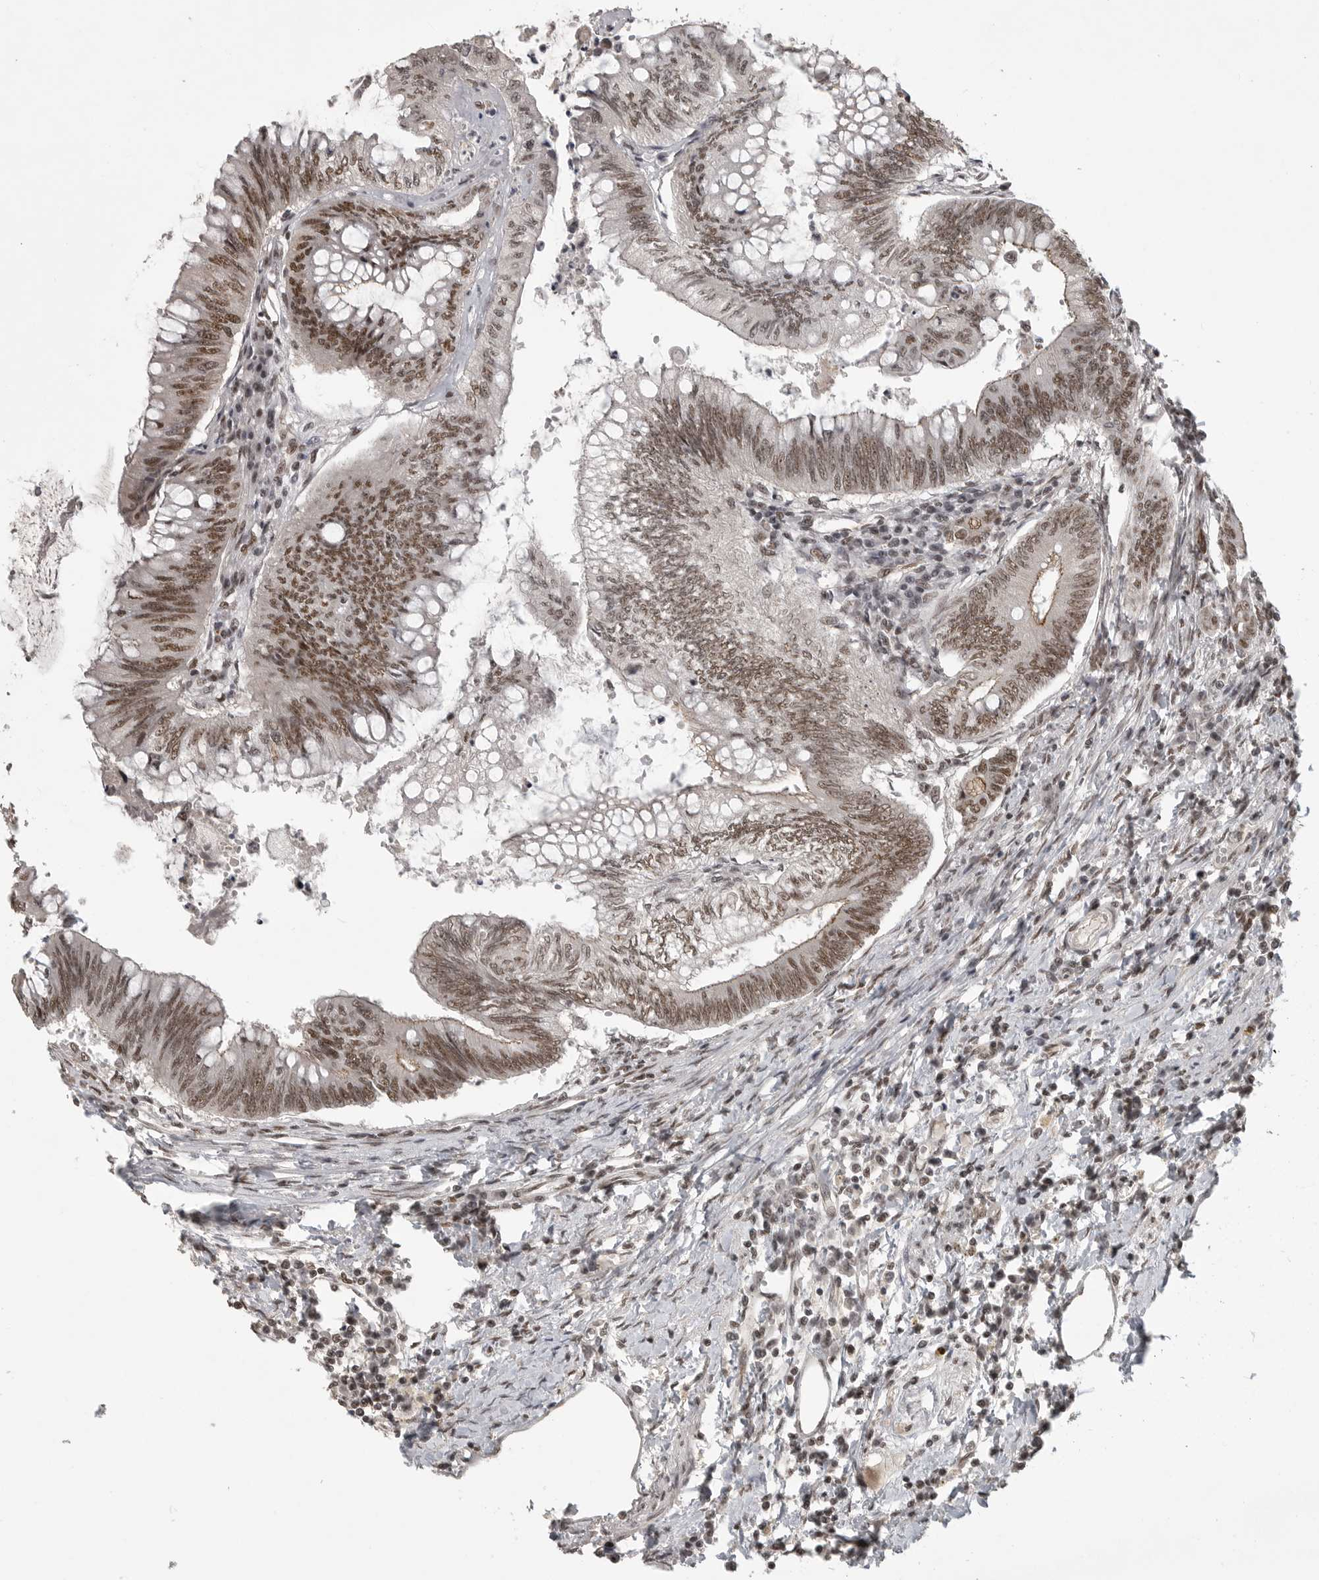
{"staining": {"intensity": "moderate", "quantity": ">75%", "location": "nuclear"}, "tissue": "colorectal cancer", "cell_type": "Tumor cells", "image_type": "cancer", "snomed": [{"axis": "morphology", "description": "Adenoma, NOS"}, {"axis": "morphology", "description": "Adenocarcinoma, NOS"}, {"axis": "topography", "description": "Colon"}], "caption": "Adenoma (colorectal) stained with IHC reveals moderate nuclear staining in approximately >75% of tumor cells.", "gene": "CBLL1", "patient": {"sex": "male", "age": 79}}